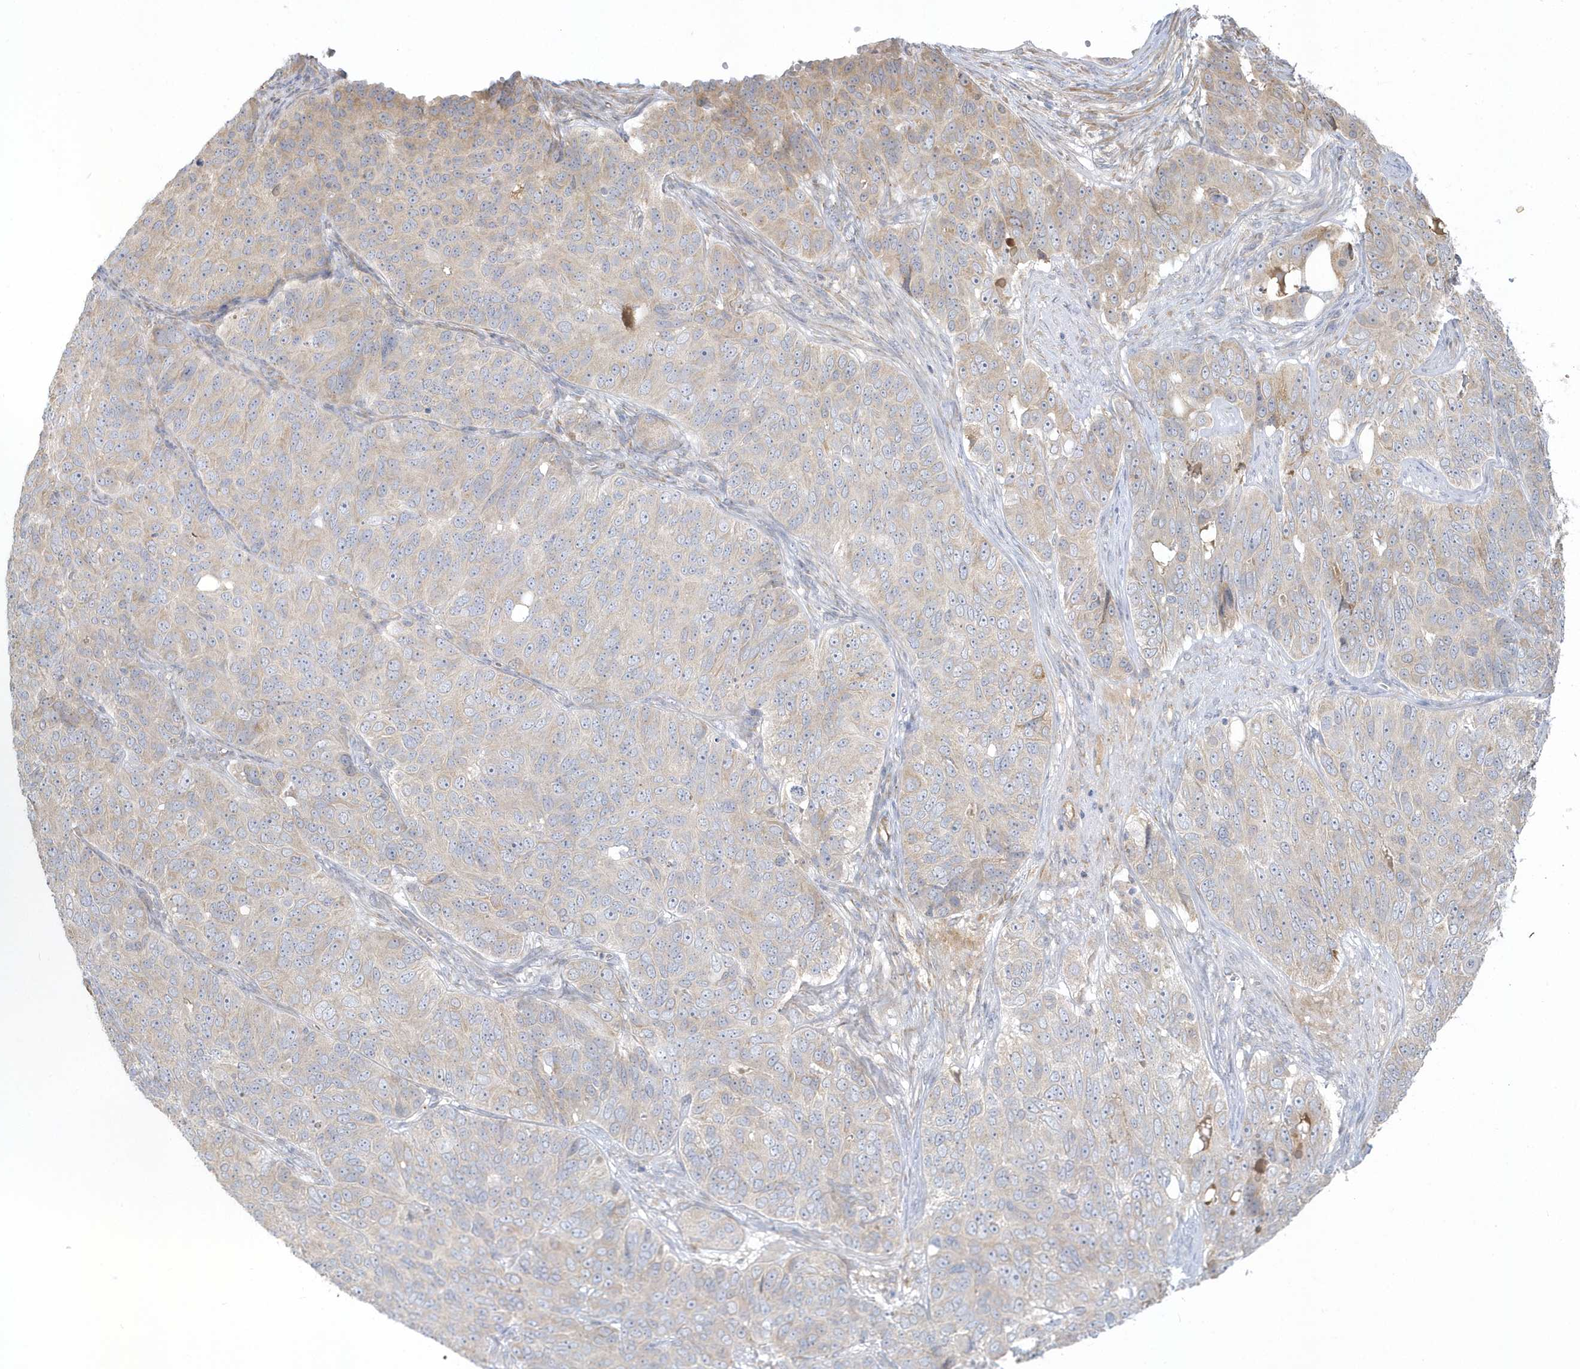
{"staining": {"intensity": "weak", "quantity": "<25%", "location": "cytoplasmic/membranous"}, "tissue": "ovarian cancer", "cell_type": "Tumor cells", "image_type": "cancer", "snomed": [{"axis": "morphology", "description": "Carcinoma, endometroid"}, {"axis": "topography", "description": "Ovary"}], "caption": "Ovarian endometroid carcinoma stained for a protein using immunohistochemistry (IHC) reveals no expression tumor cells.", "gene": "THADA", "patient": {"sex": "female", "age": 51}}